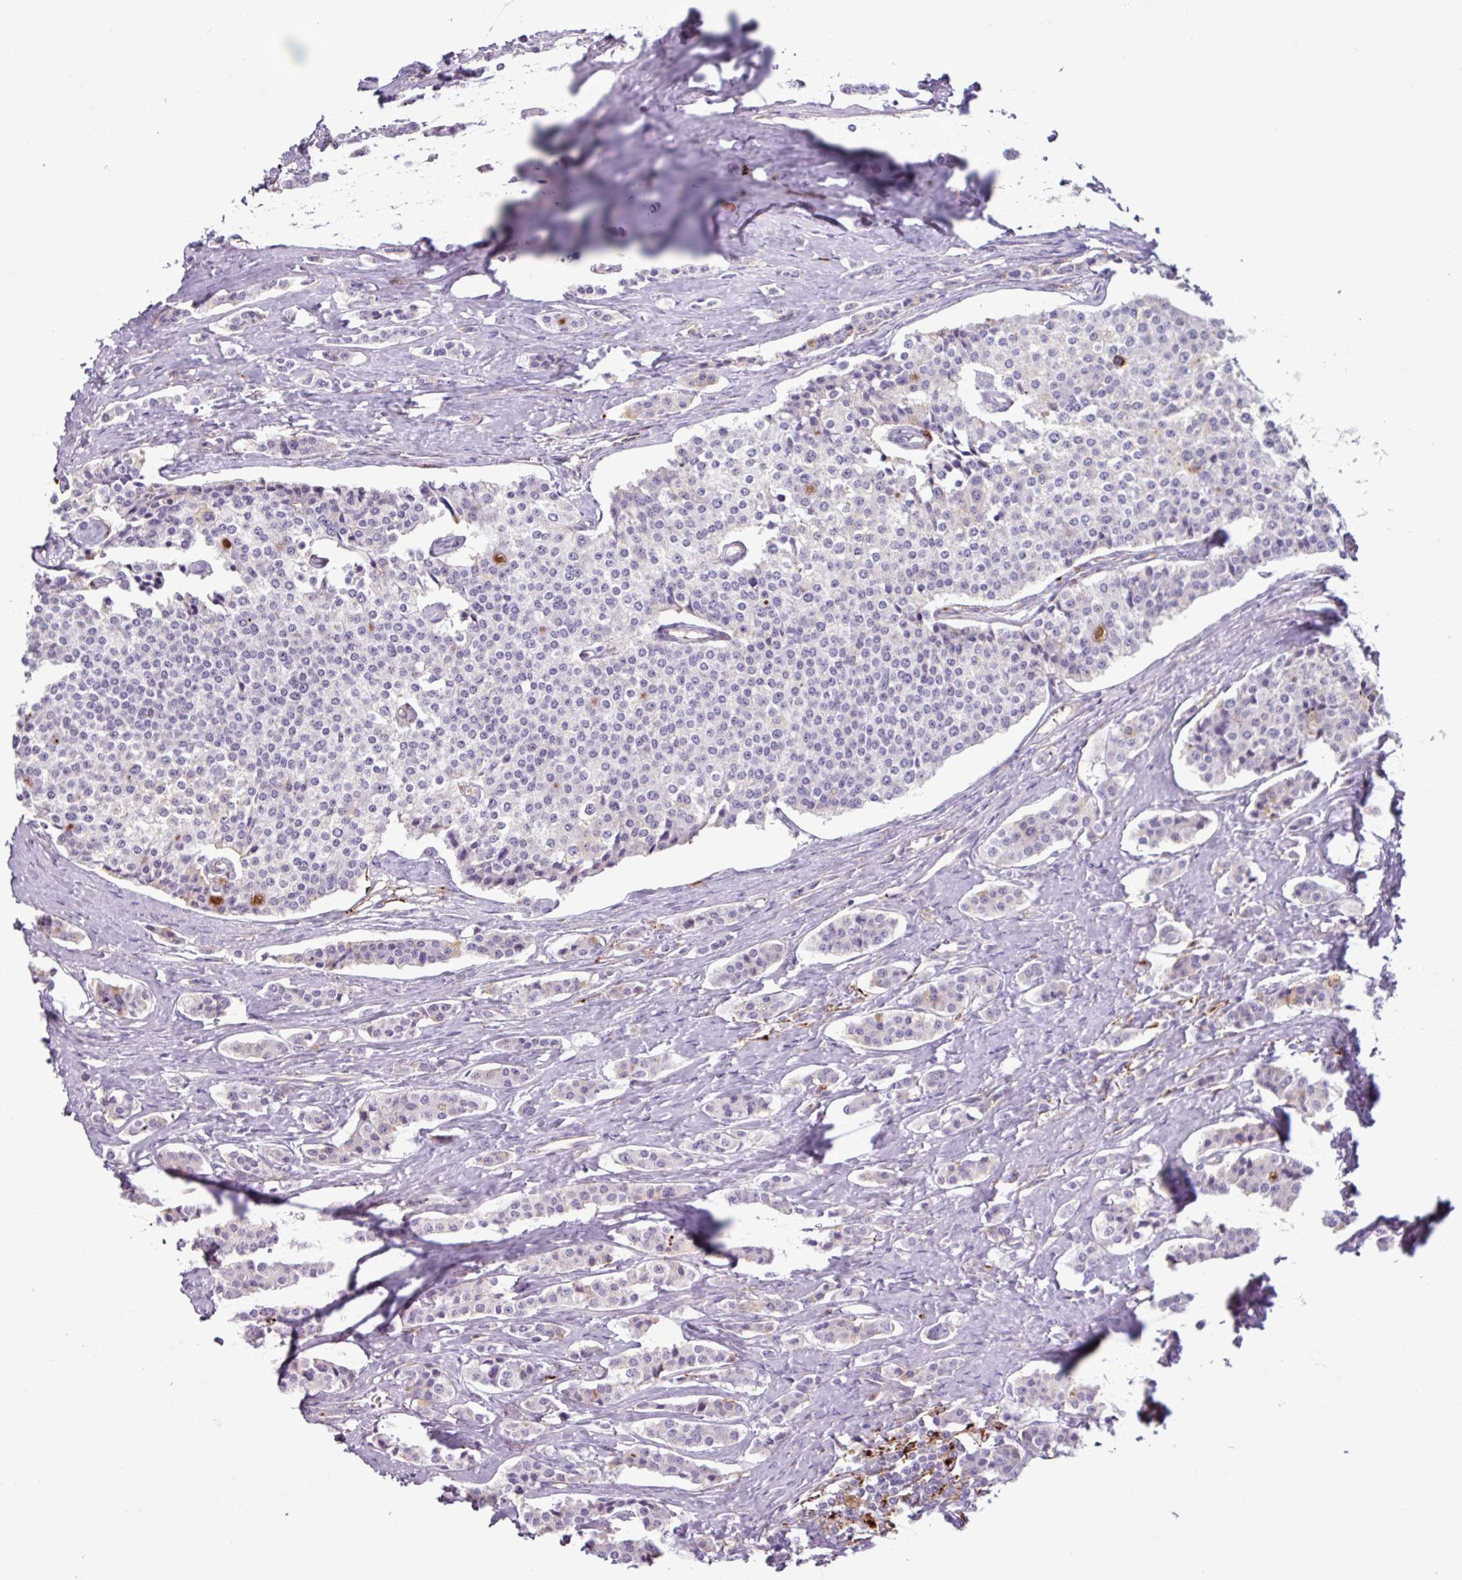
{"staining": {"intensity": "negative", "quantity": "none", "location": "none"}, "tissue": "carcinoid", "cell_type": "Tumor cells", "image_type": "cancer", "snomed": [{"axis": "morphology", "description": "Carcinoid, malignant, NOS"}, {"axis": "topography", "description": "Small intestine"}], "caption": "This is an immunohistochemistry (IHC) micrograph of human carcinoid. There is no expression in tumor cells.", "gene": "C9orf24", "patient": {"sex": "male", "age": 63}}